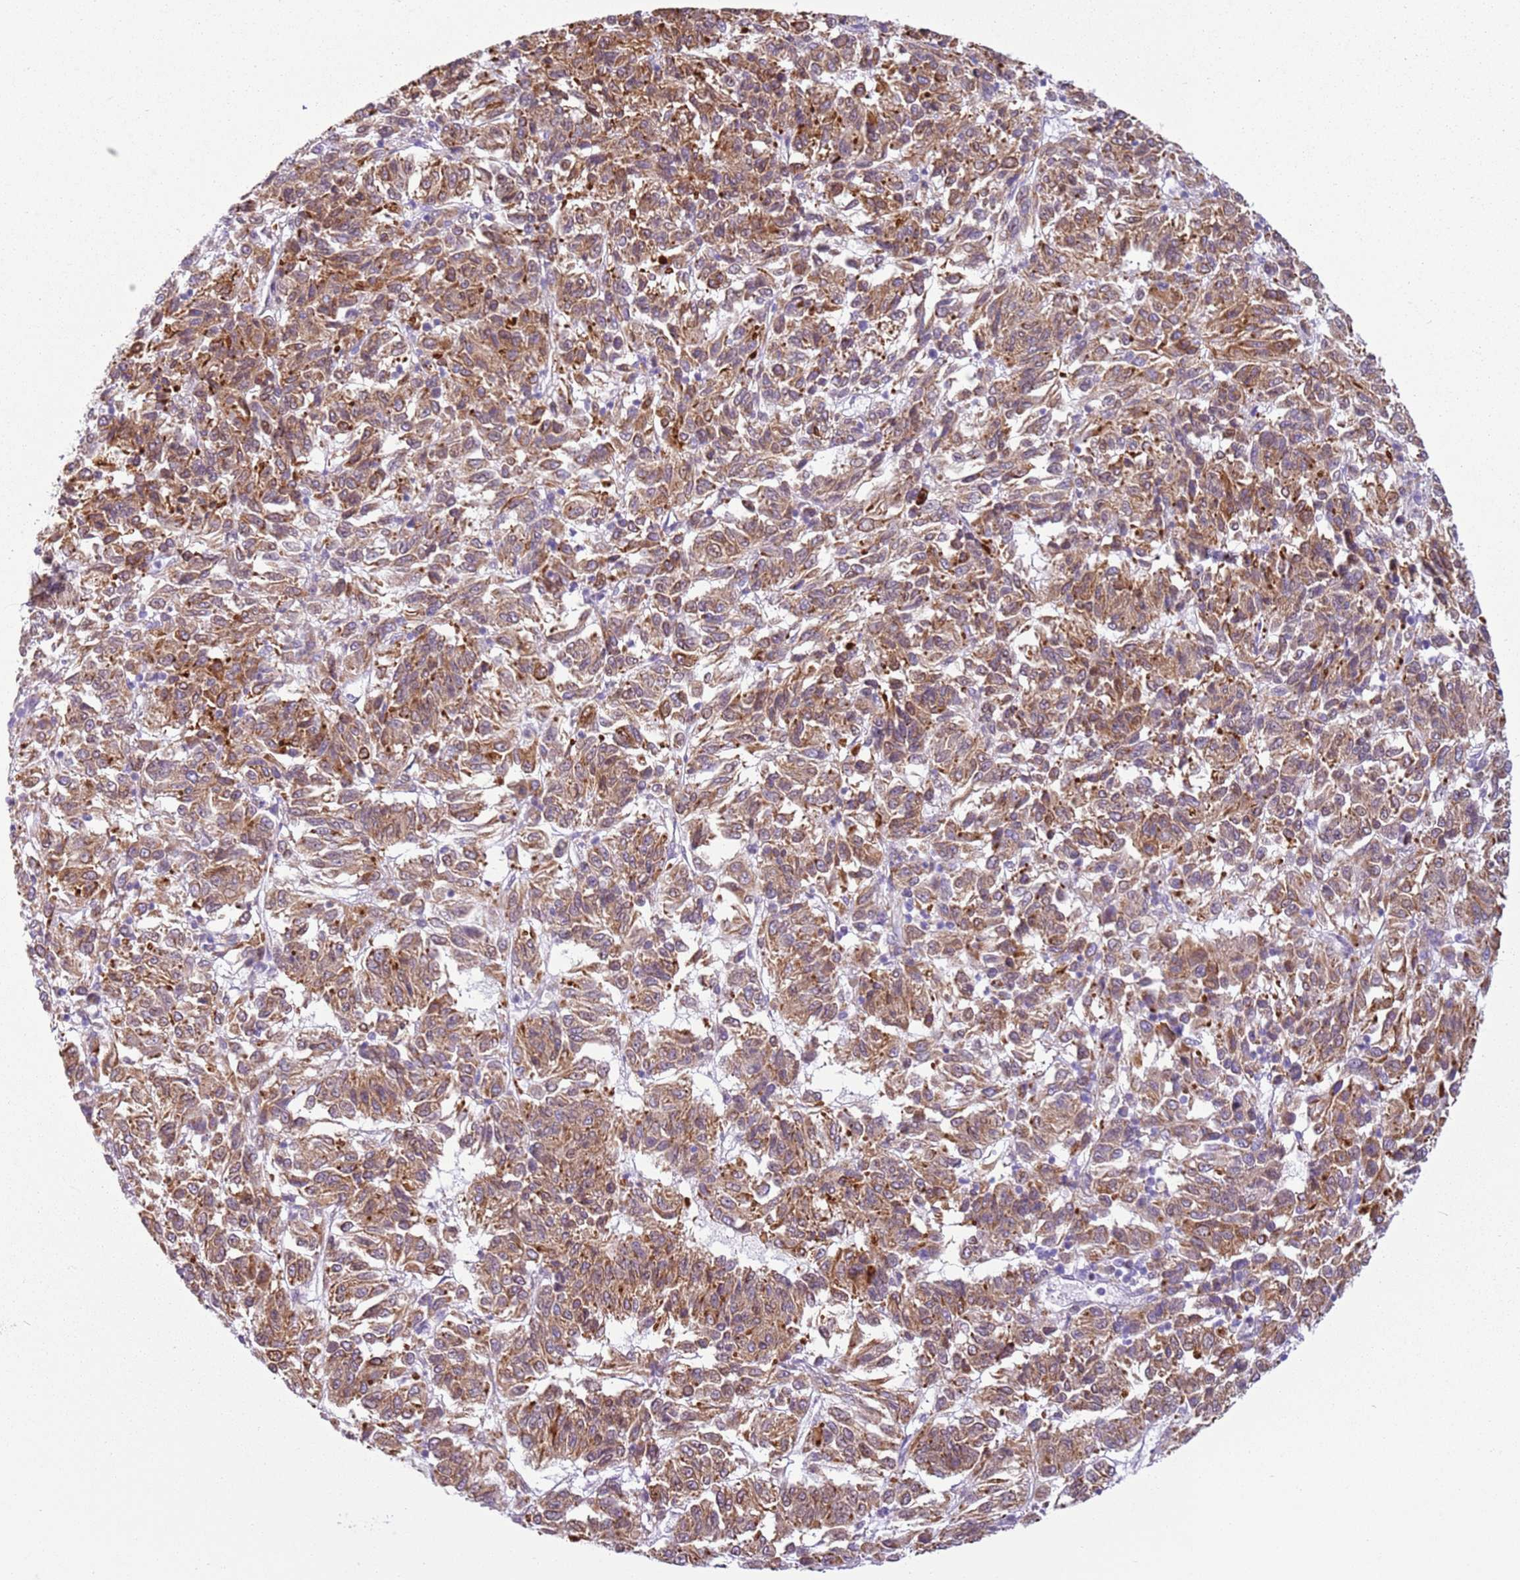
{"staining": {"intensity": "moderate", "quantity": ">75%", "location": "cytoplasmic/membranous"}, "tissue": "melanoma", "cell_type": "Tumor cells", "image_type": "cancer", "snomed": [{"axis": "morphology", "description": "Malignant melanoma, Metastatic site"}, {"axis": "topography", "description": "Lung"}], "caption": "Protein analysis of malignant melanoma (metastatic site) tissue shows moderate cytoplasmic/membranous positivity in approximately >75% of tumor cells. Using DAB (3,3'-diaminobenzidine) (brown) and hematoxylin (blue) stains, captured at high magnification using brightfield microscopy.", "gene": "OAF", "patient": {"sex": "male", "age": 64}}